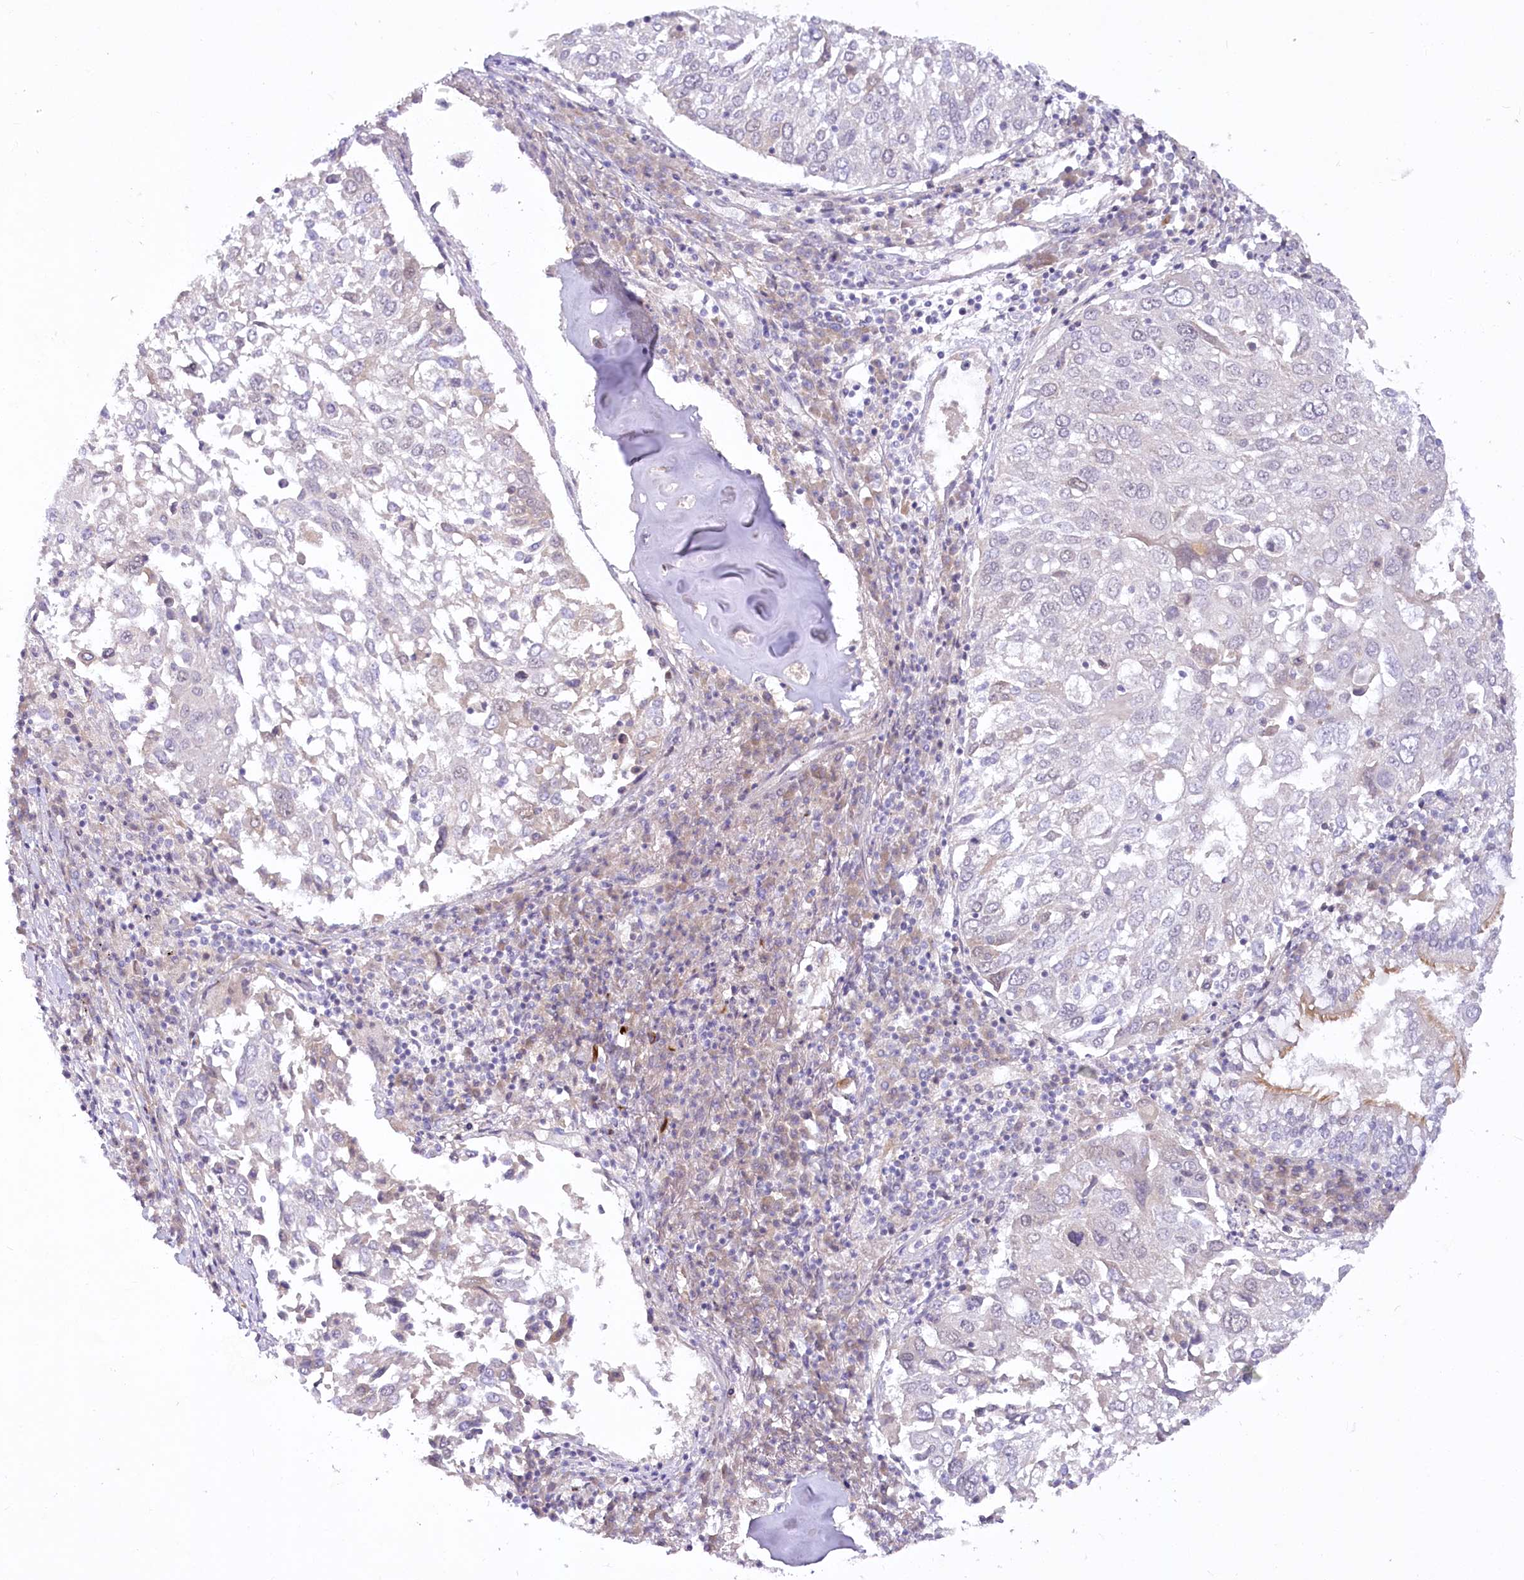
{"staining": {"intensity": "negative", "quantity": "none", "location": "none"}, "tissue": "lung cancer", "cell_type": "Tumor cells", "image_type": "cancer", "snomed": [{"axis": "morphology", "description": "Squamous cell carcinoma, NOS"}, {"axis": "topography", "description": "Lung"}], "caption": "Human lung squamous cell carcinoma stained for a protein using immunohistochemistry reveals no staining in tumor cells.", "gene": "EFHC2", "patient": {"sex": "male", "age": 65}}